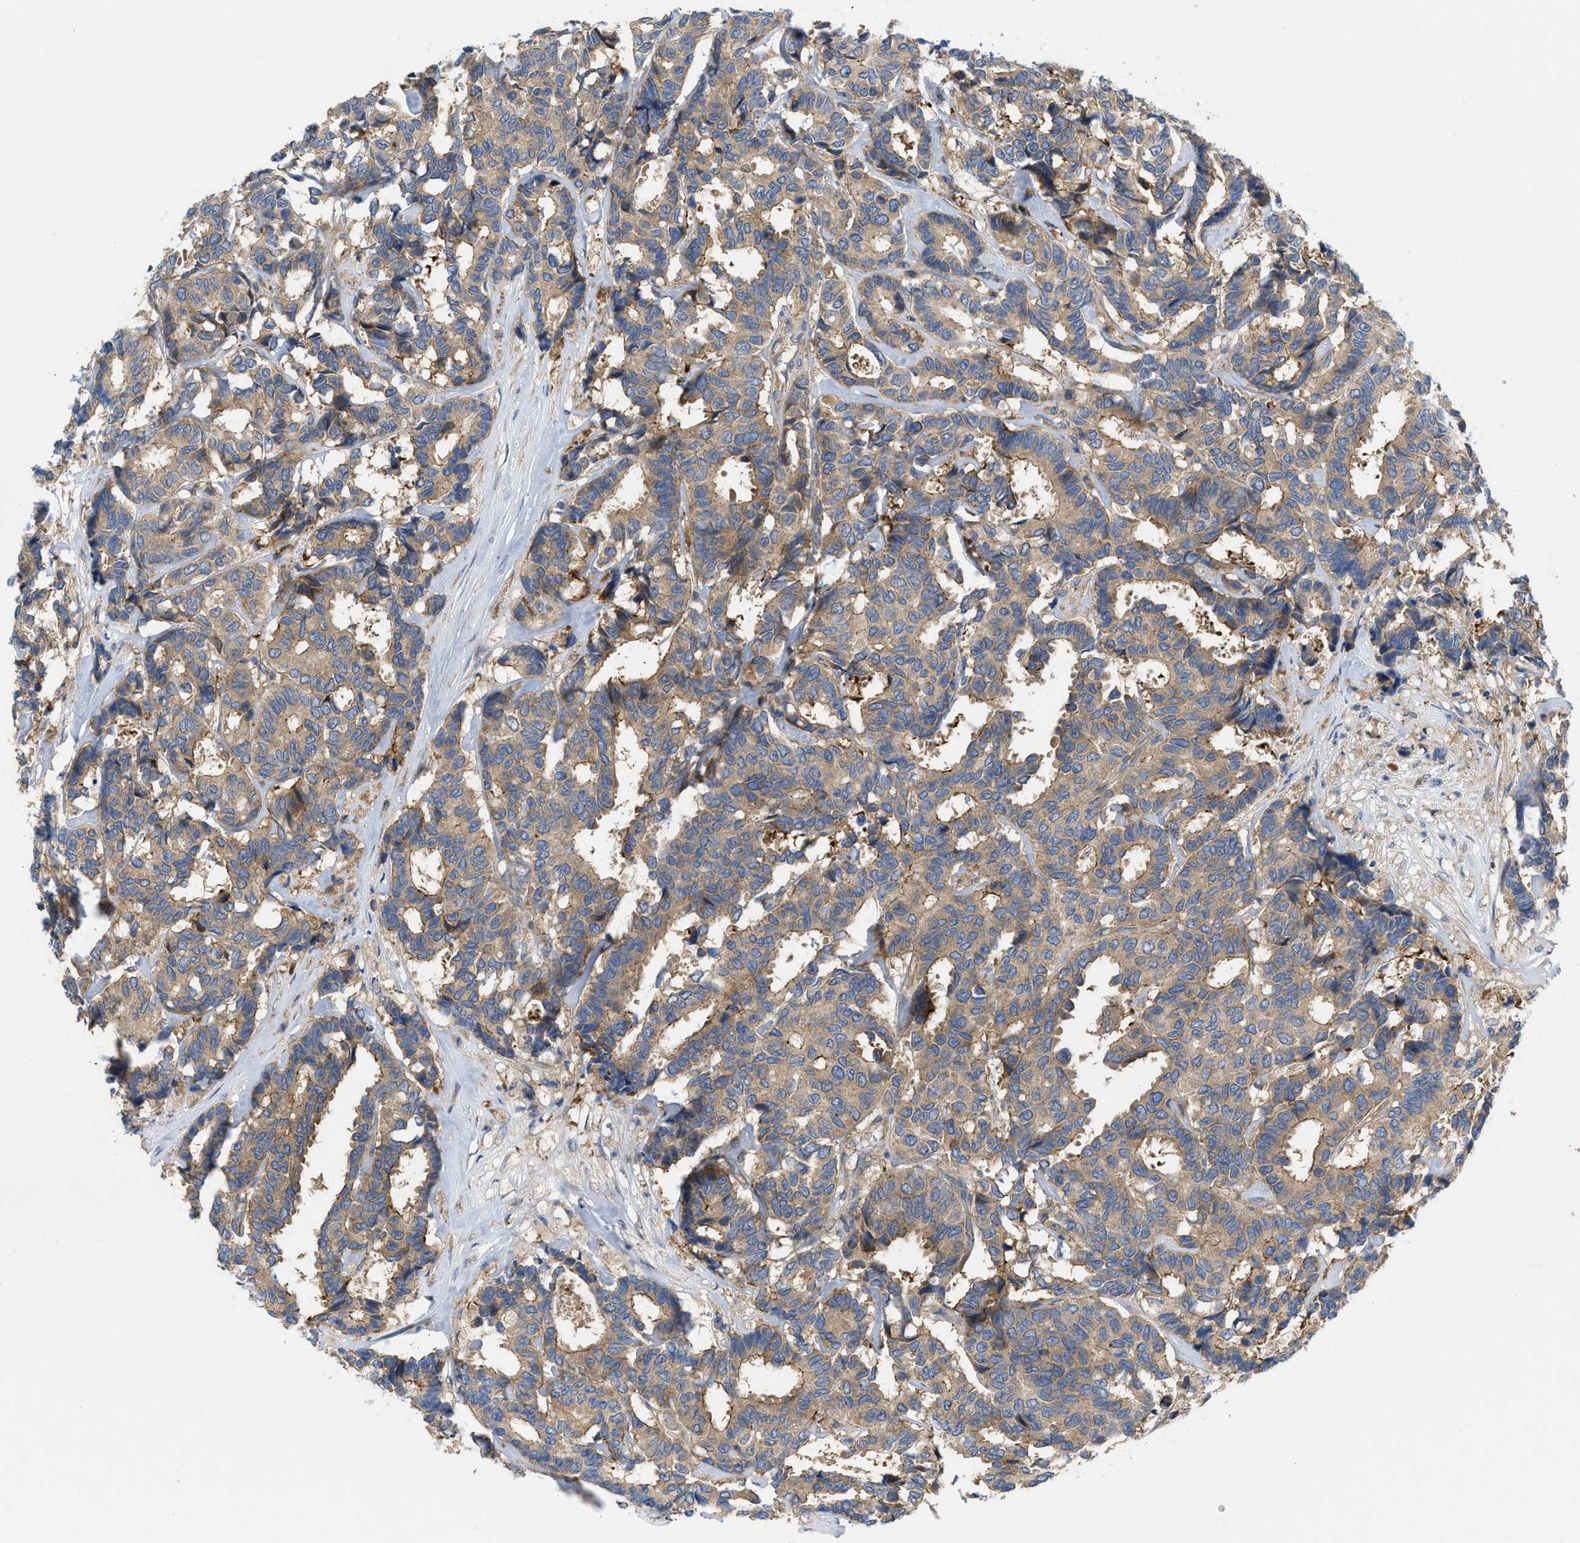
{"staining": {"intensity": "moderate", "quantity": ">75%", "location": "cytoplasmic/membranous"}, "tissue": "breast cancer", "cell_type": "Tumor cells", "image_type": "cancer", "snomed": [{"axis": "morphology", "description": "Duct carcinoma"}, {"axis": "topography", "description": "Breast"}], "caption": "Immunohistochemical staining of breast cancer exhibits moderate cytoplasmic/membranous protein staining in about >75% of tumor cells. Ihc stains the protein in brown and the nuclei are stained blue.", "gene": "TMEM131", "patient": {"sex": "female", "age": 87}}